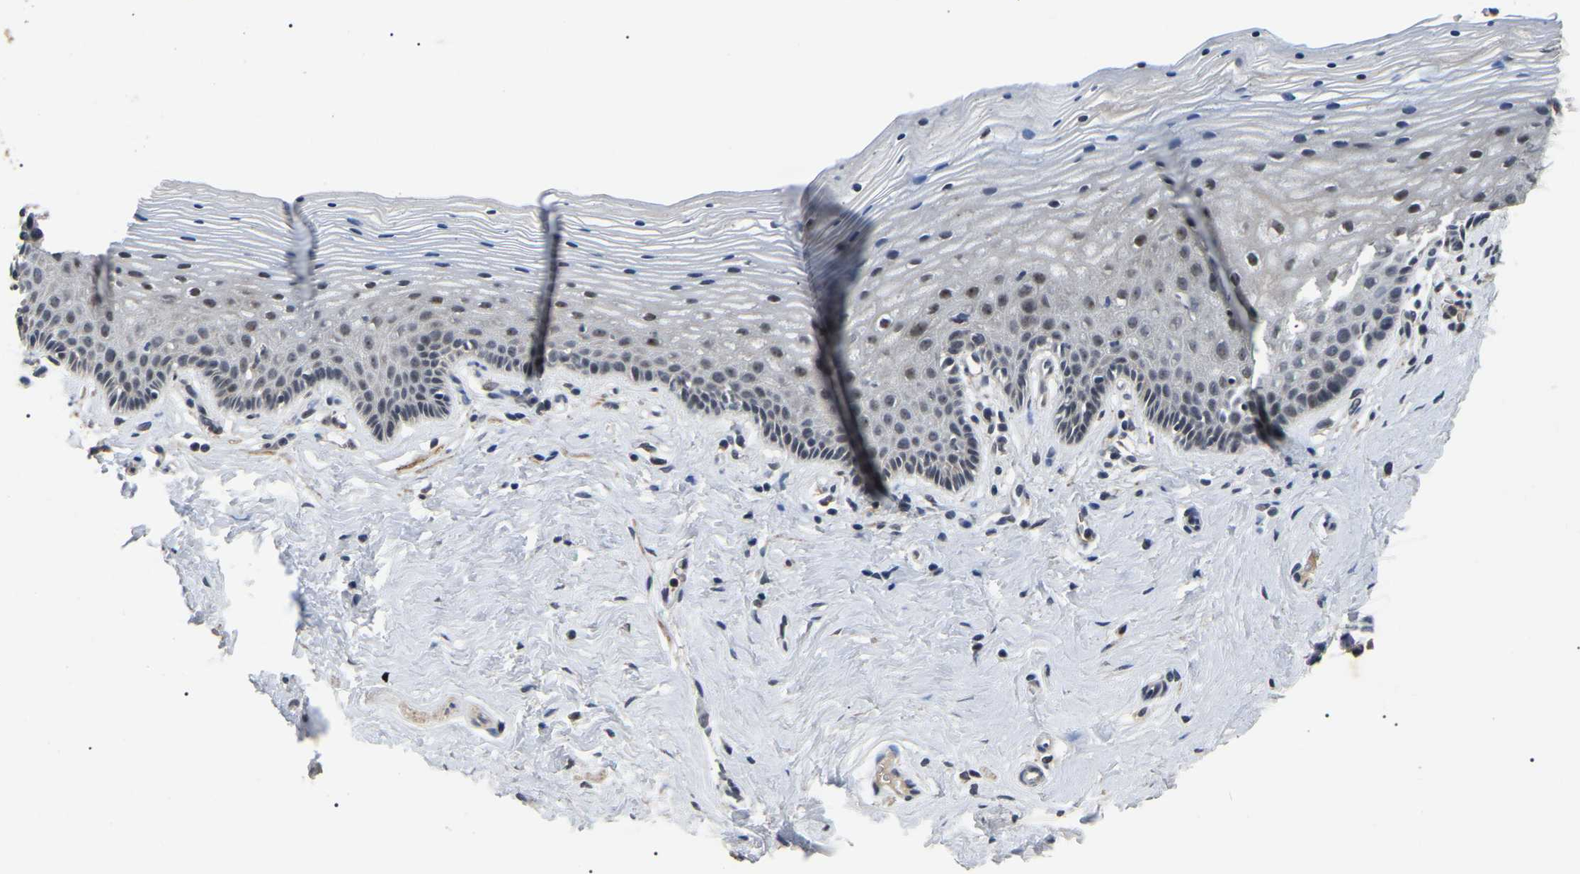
{"staining": {"intensity": "moderate", "quantity": "<25%", "location": "nuclear"}, "tissue": "vagina", "cell_type": "Squamous epithelial cells", "image_type": "normal", "snomed": [{"axis": "morphology", "description": "Normal tissue, NOS"}, {"axis": "topography", "description": "Vagina"}], "caption": "IHC histopathology image of unremarkable vagina stained for a protein (brown), which shows low levels of moderate nuclear positivity in approximately <25% of squamous epithelial cells.", "gene": "PPM1E", "patient": {"sex": "female", "age": 32}}